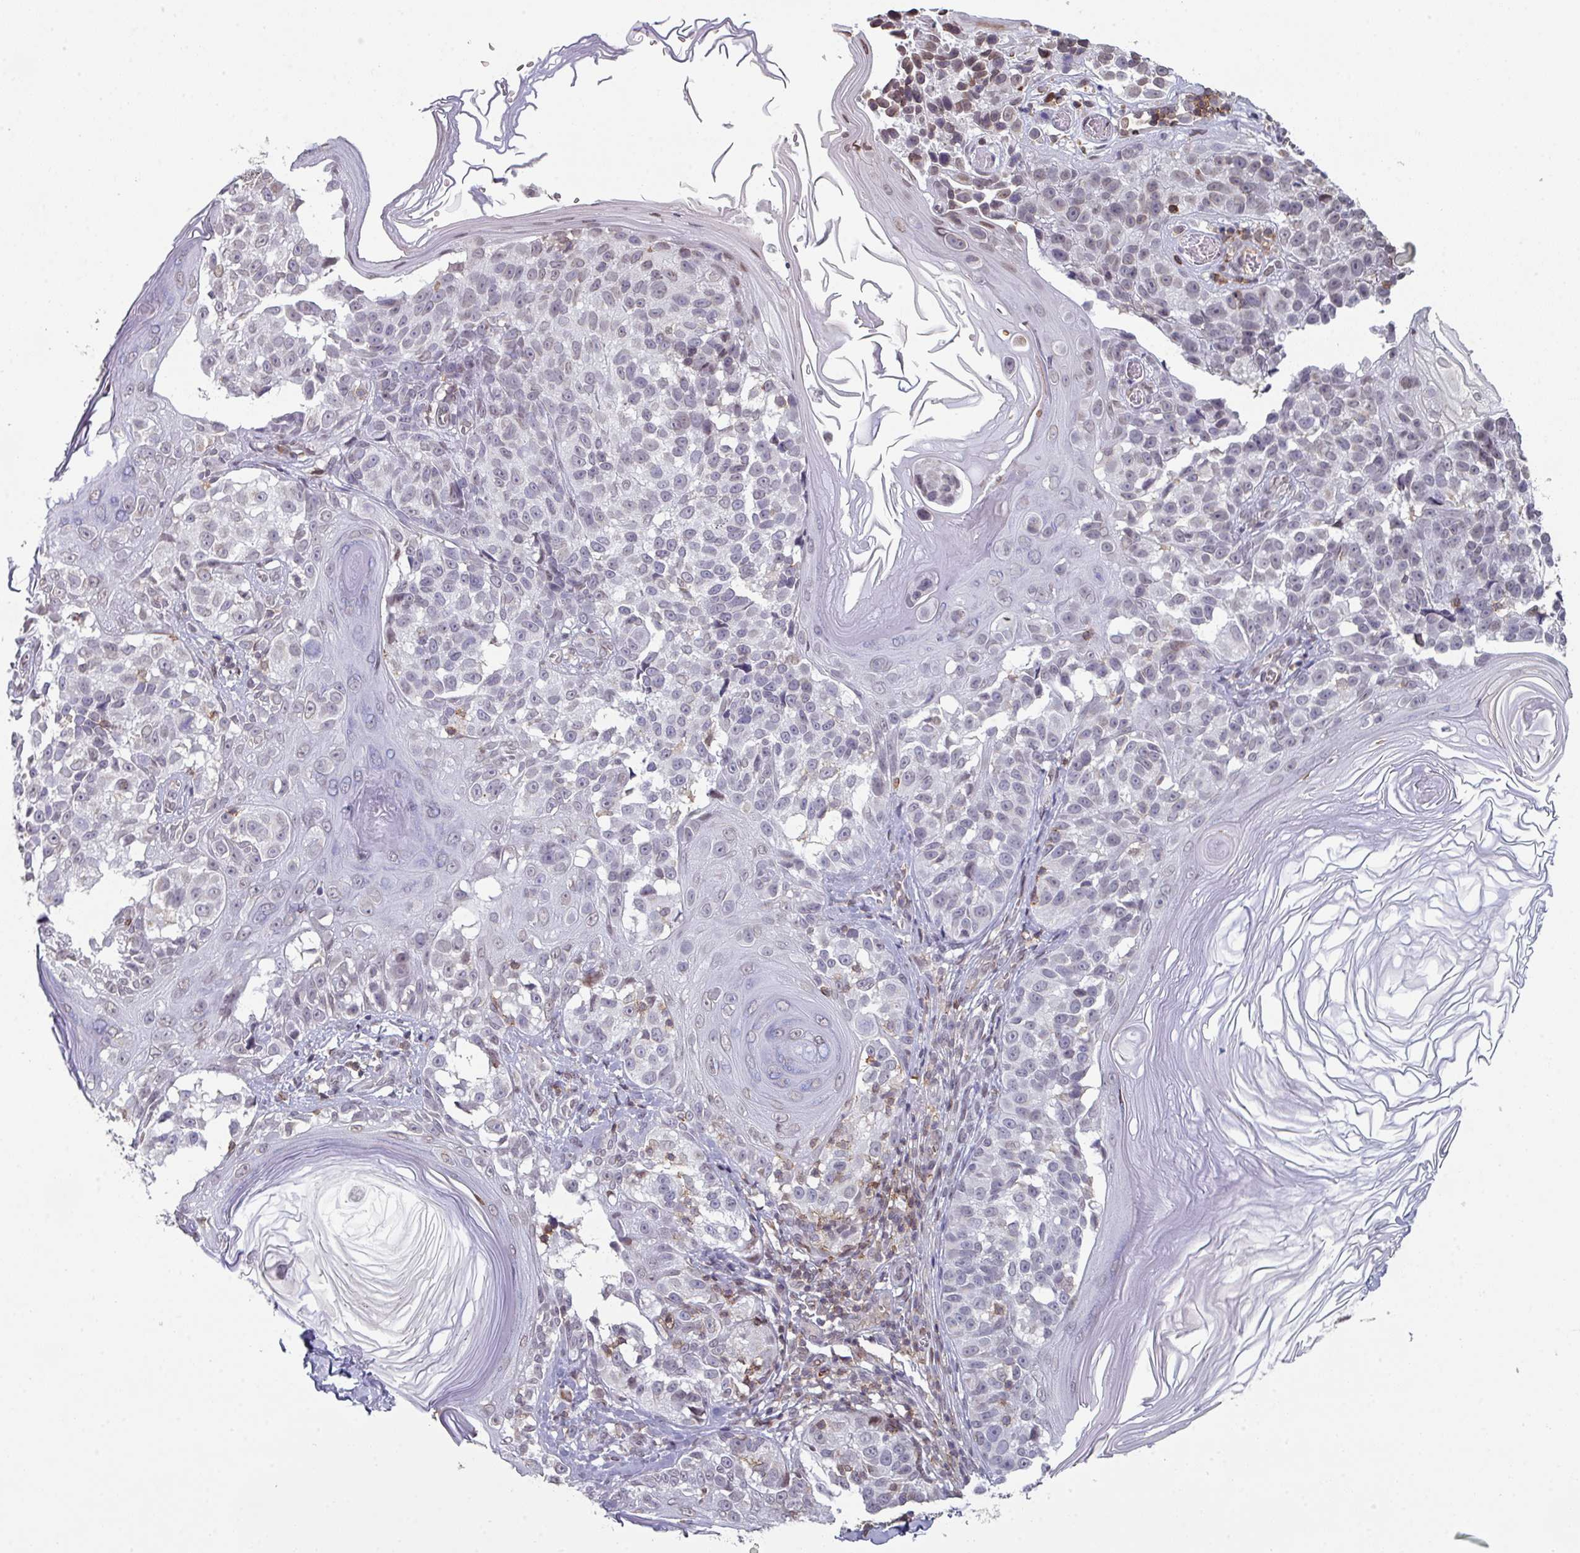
{"staining": {"intensity": "weak", "quantity": "<25%", "location": "nuclear"}, "tissue": "melanoma", "cell_type": "Tumor cells", "image_type": "cancer", "snomed": [{"axis": "morphology", "description": "Malignant melanoma, NOS"}, {"axis": "topography", "description": "Skin"}], "caption": "Malignant melanoma was stained to show a protein in brown. There is no significant expression in tumor cells. (DAB (3,3'-diaminobenzidine) immunohistochemistry (IHC), high magnification).", "gene": "RASAL3", "patient": {"sex": "male", "age": 73}}